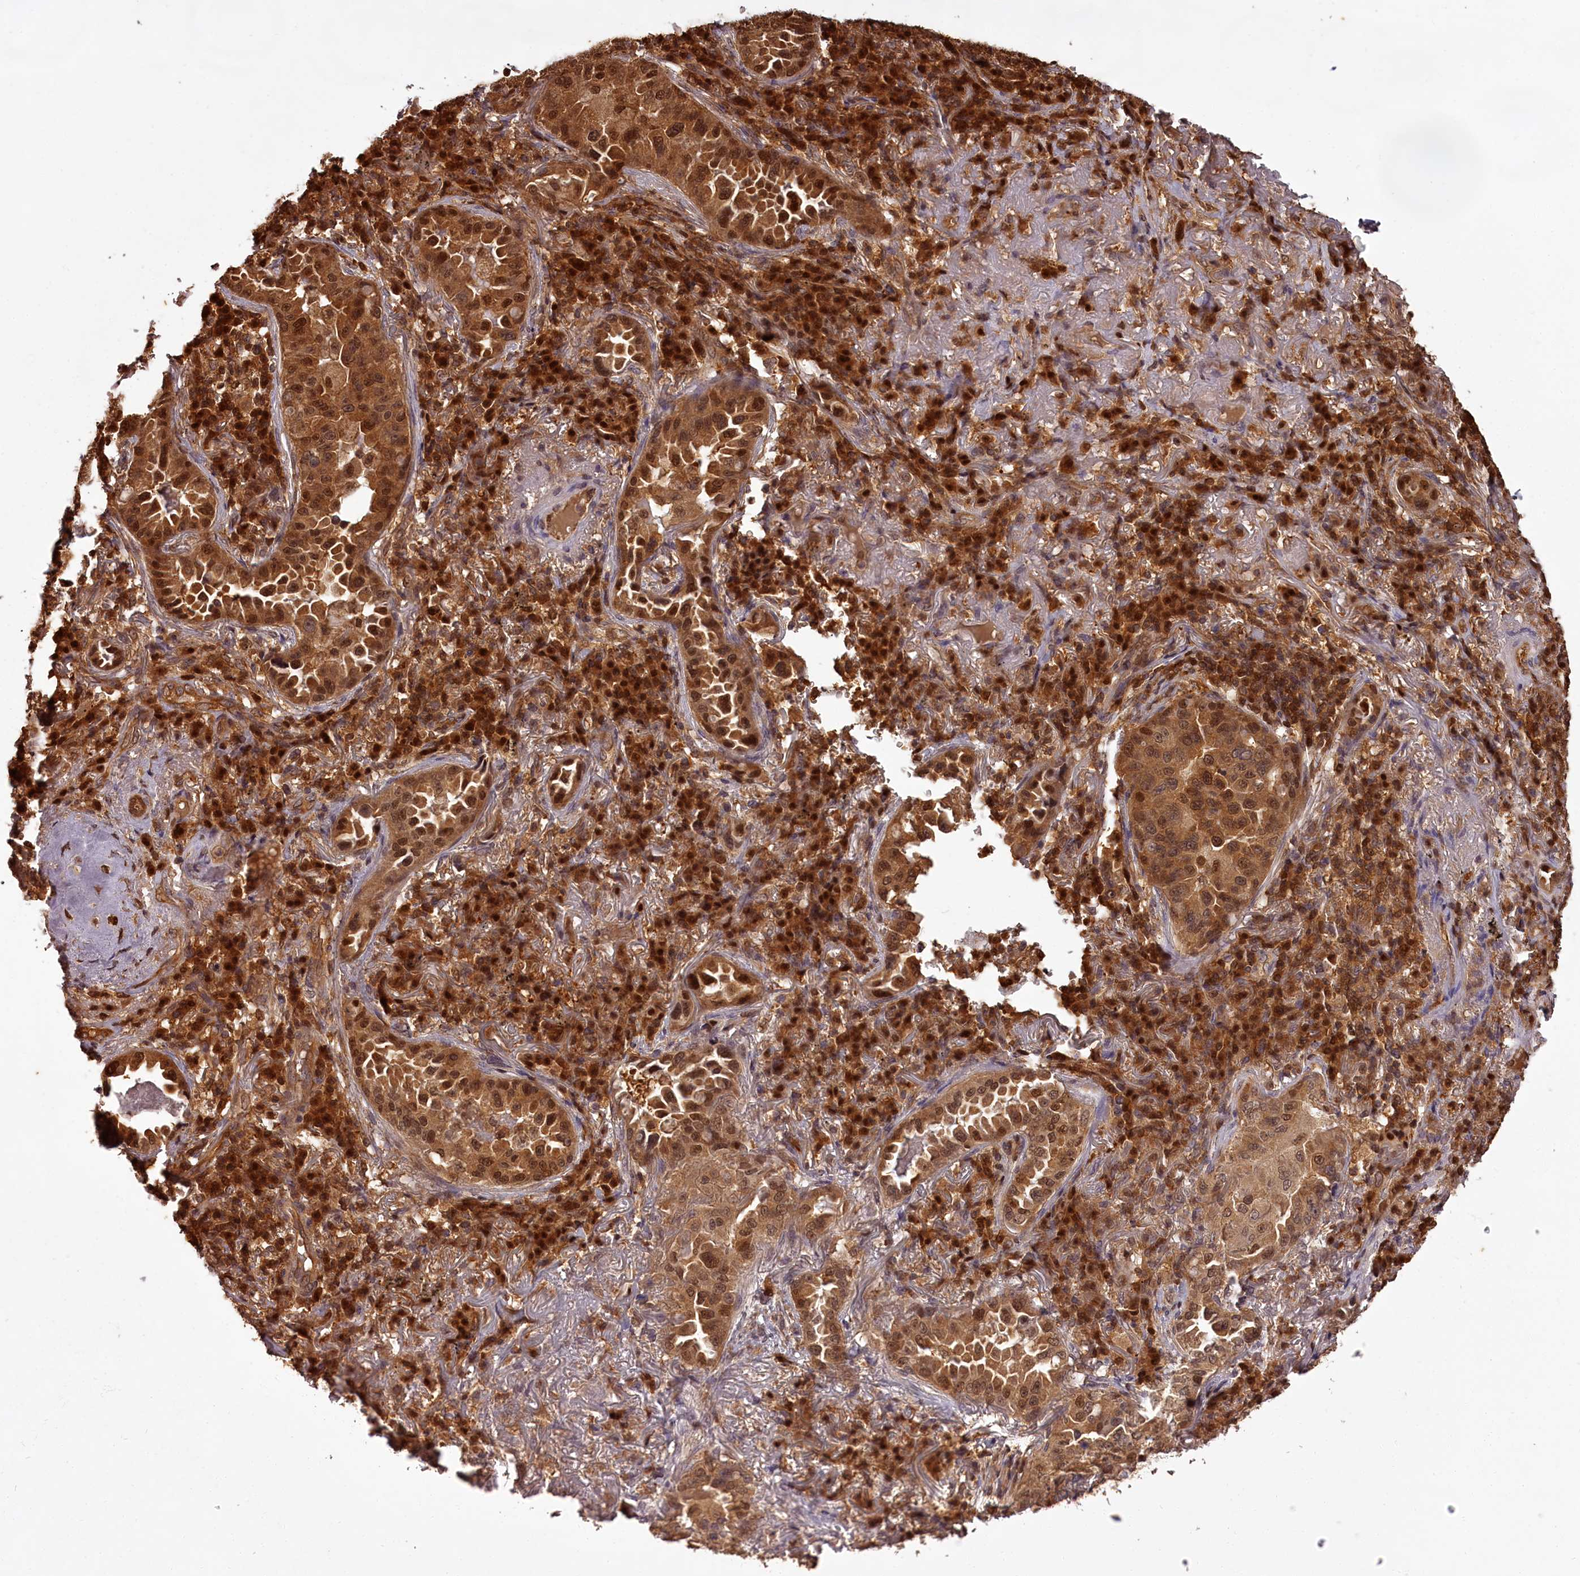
{"staining": {"intensity": "moderate", "quantity": ">75%", "location": "cytoplasmic/membranous,nuclear"}, "tissue": "lung cancer", "cell_type": "Tumor cells", "image_type": "cancer", "snomed": [{"axis": "morphology", "description": "Adenocarcinoma, NOS"}, {"axis": "topography", "description": "Lung"}], "caption": "High-magnification brightfield microscopy of lung cancer stained with DAB (3,3'-diaminobenzidine) (brown) and counterstained with hematoxylin (blue). tumor cells exhibit moderate cytoplasmic/membranous and nuclear expression is seen in approximately>75% of cells.", "gene": "NPRL2", "patient": {"sex": "female", "age": 69}}